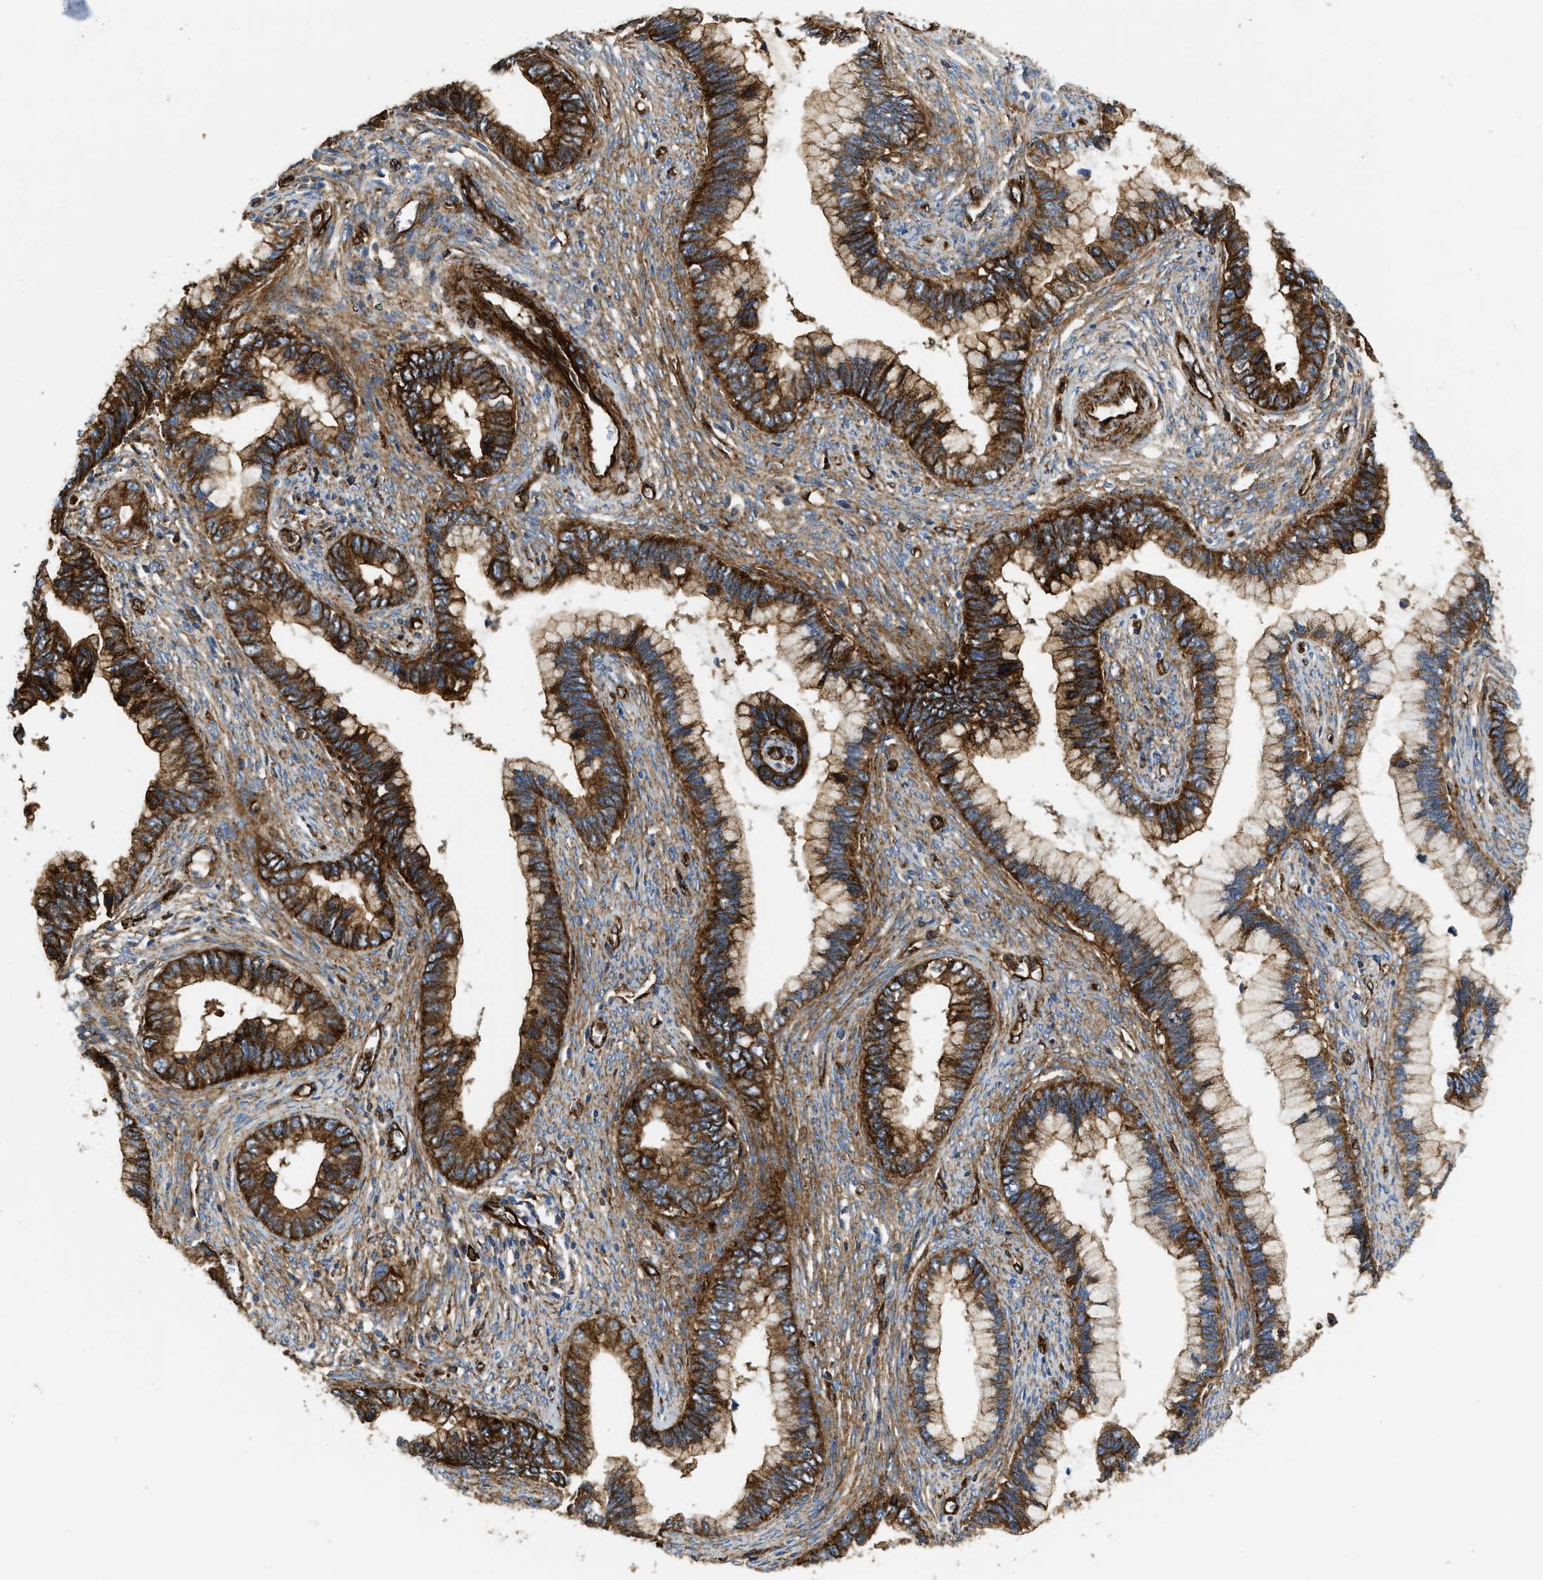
{"staining": {"intensity": "strong", "quantity": ">75%", "location": "cytoplasmic/membranous"}, "tissue": "cervical cancer", "cell_type": "Tumor cells", "image_type": "cancer", "snomed": [{"axis": "morphology", "description": "Adenocarcinoma, NOS"}, {"axis": "topography", "description": "Cervix"}], "caption": "DAB immunohistochemical staining of human cervical cancer reveals strong cytoplasmic/membranous protein expression in approximately >75% of tumor cells.", "gene": "HIP1", "patient": {"sex": "female", "age": 44}}